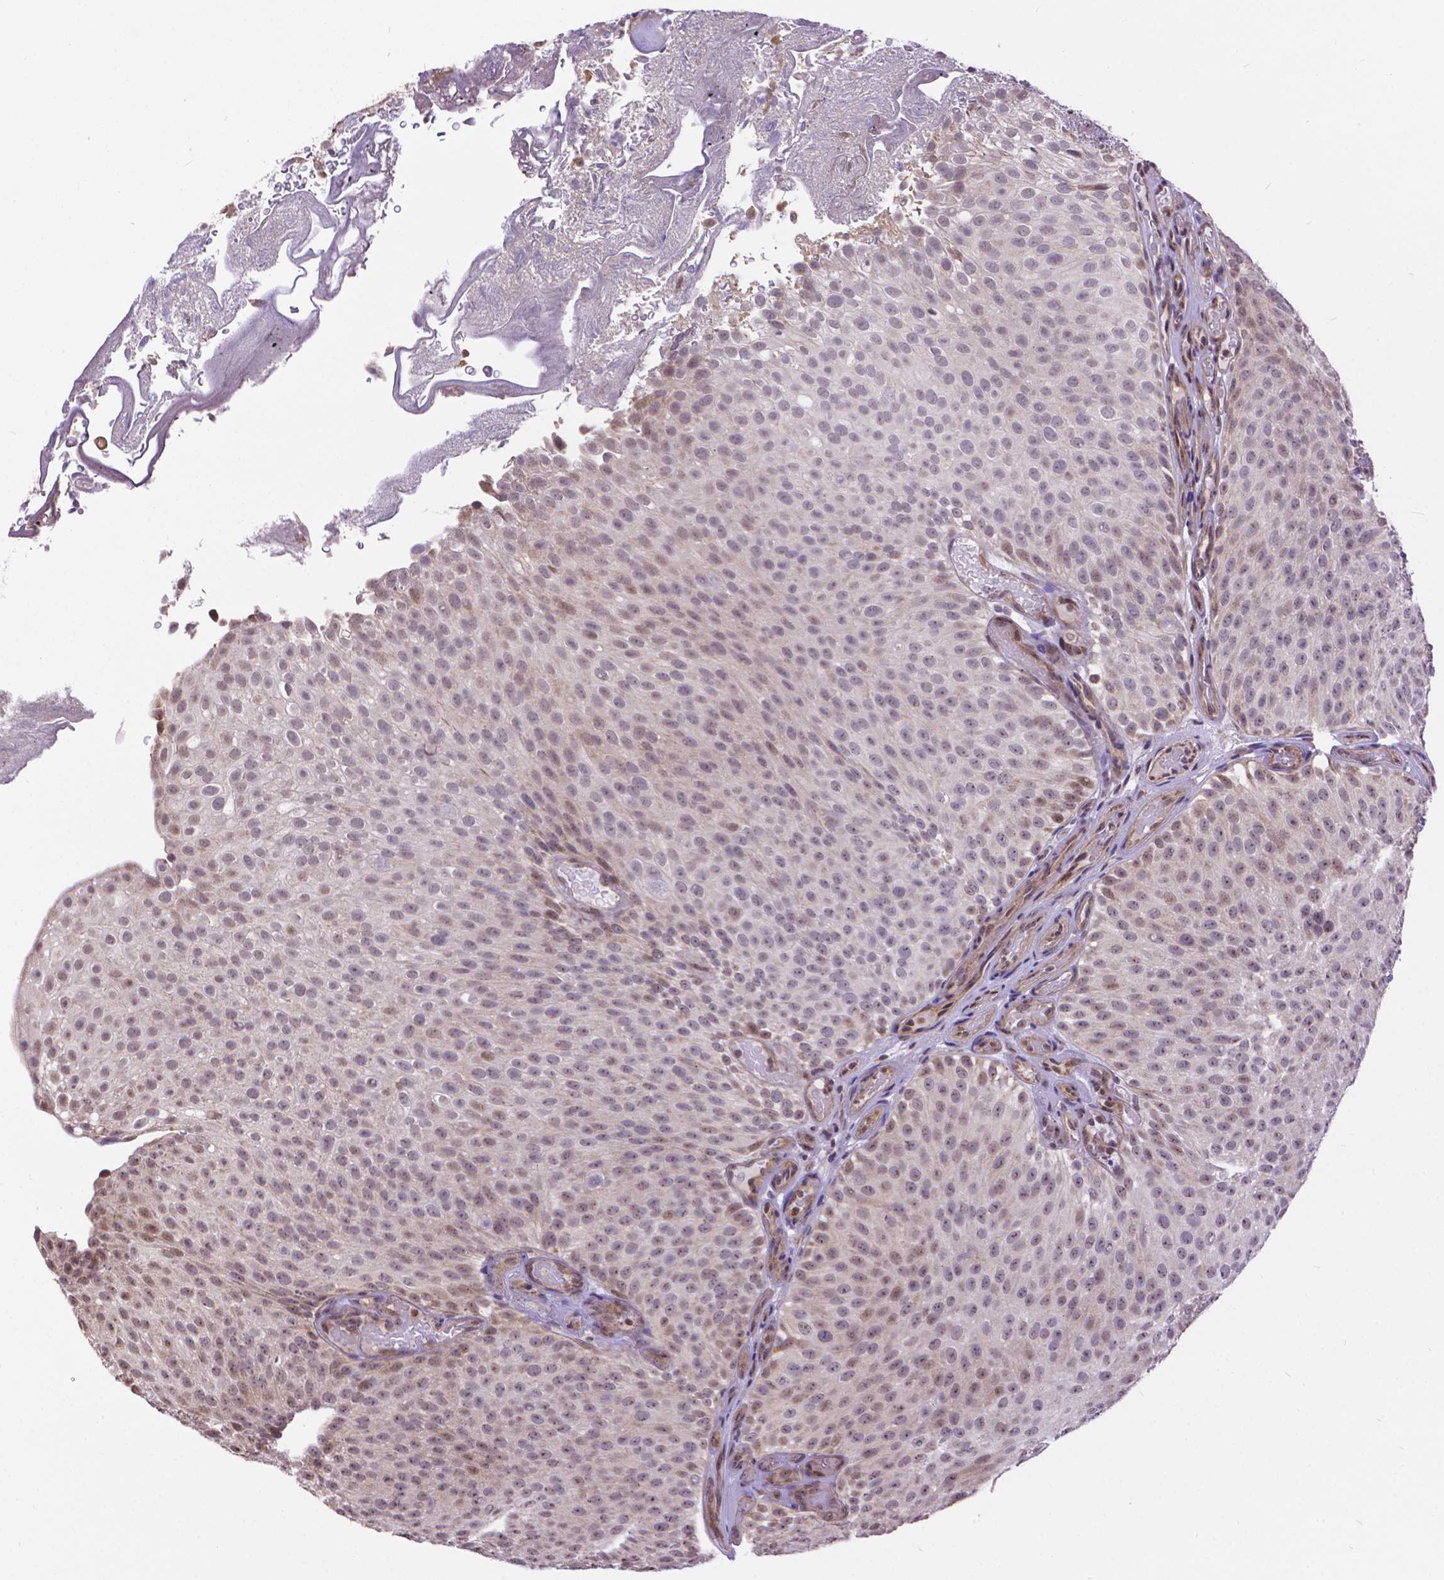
{"staining": {"intensity": "weak", "quantity": "<25%", "location": "nuclear"}, "tissue": "urothelial cancer", "cell_type": "Tumor cells", "image_type": "cancer", "snomed": [{"axis": "morphology", "description": "Urothelial carcinoma, Low grade"}, {"axis": "topography", "description": "Urinary bladder"}], "caption": "Tumor cells show no significant protein positivity in low-grade urothelial carcinoma.", "gene": "TMEM135", "patient": {"sex": "male", "age": 78}}